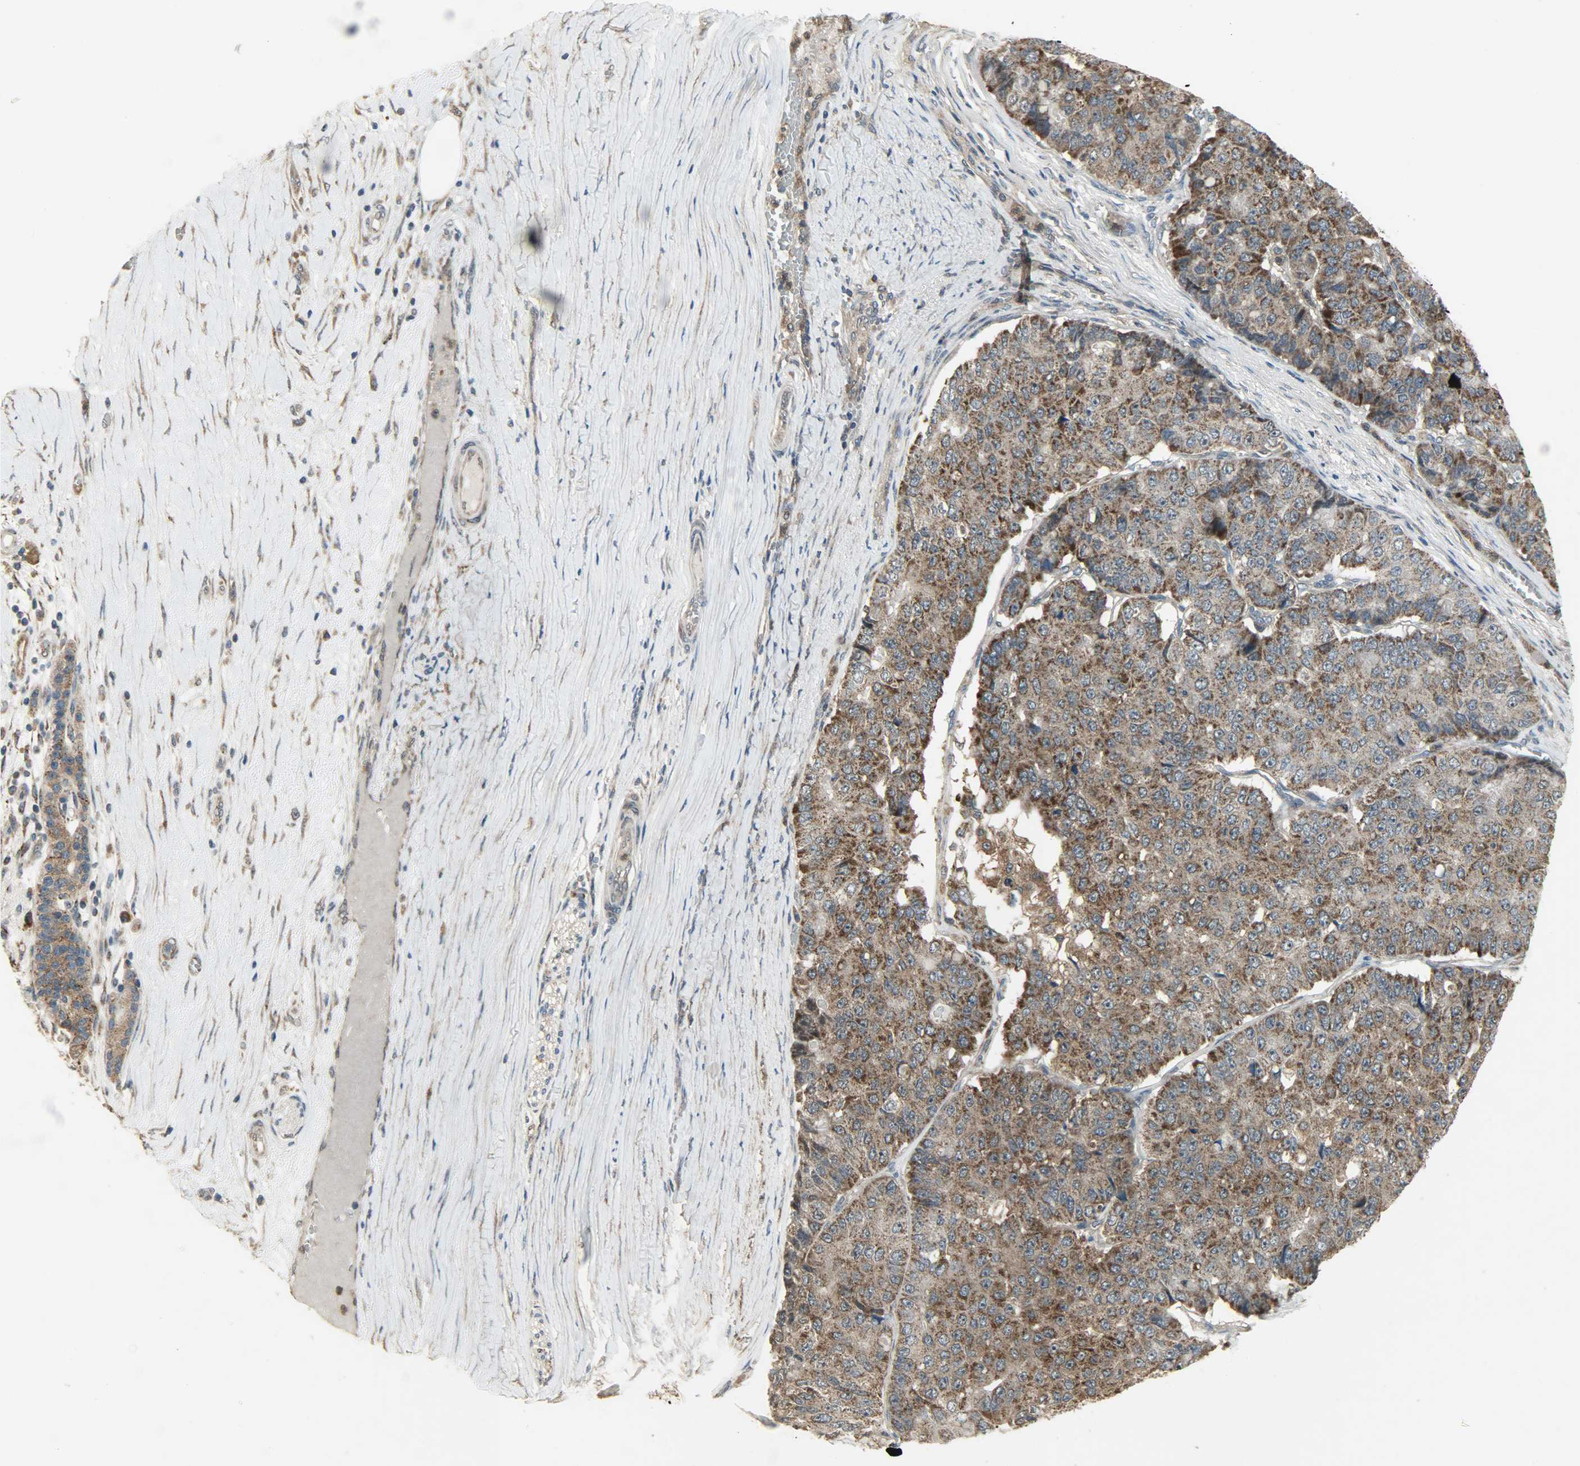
{"staining": {"intensity": "strong", "quantity": ">75%", "location": "cytoplasmic/membranous"}, "tissue": "pancreatic cancer", "cell_type": "Tumor cells", "image_type": "cancer", "snomed": [{"axis": "morphology", "description": "Adenocarcinoma, NOS"}, {"axis": "topography", "description": "Pancreas"}], "caption": "Brown immunohistochemical staining in adenocarcinoma (pancreatic) demonstrates strong cytoplasmic/membranous staining in approximately >75% of tumor cells.", "gene": "AMT", "patient": {"sex": "male", "age": 50}}